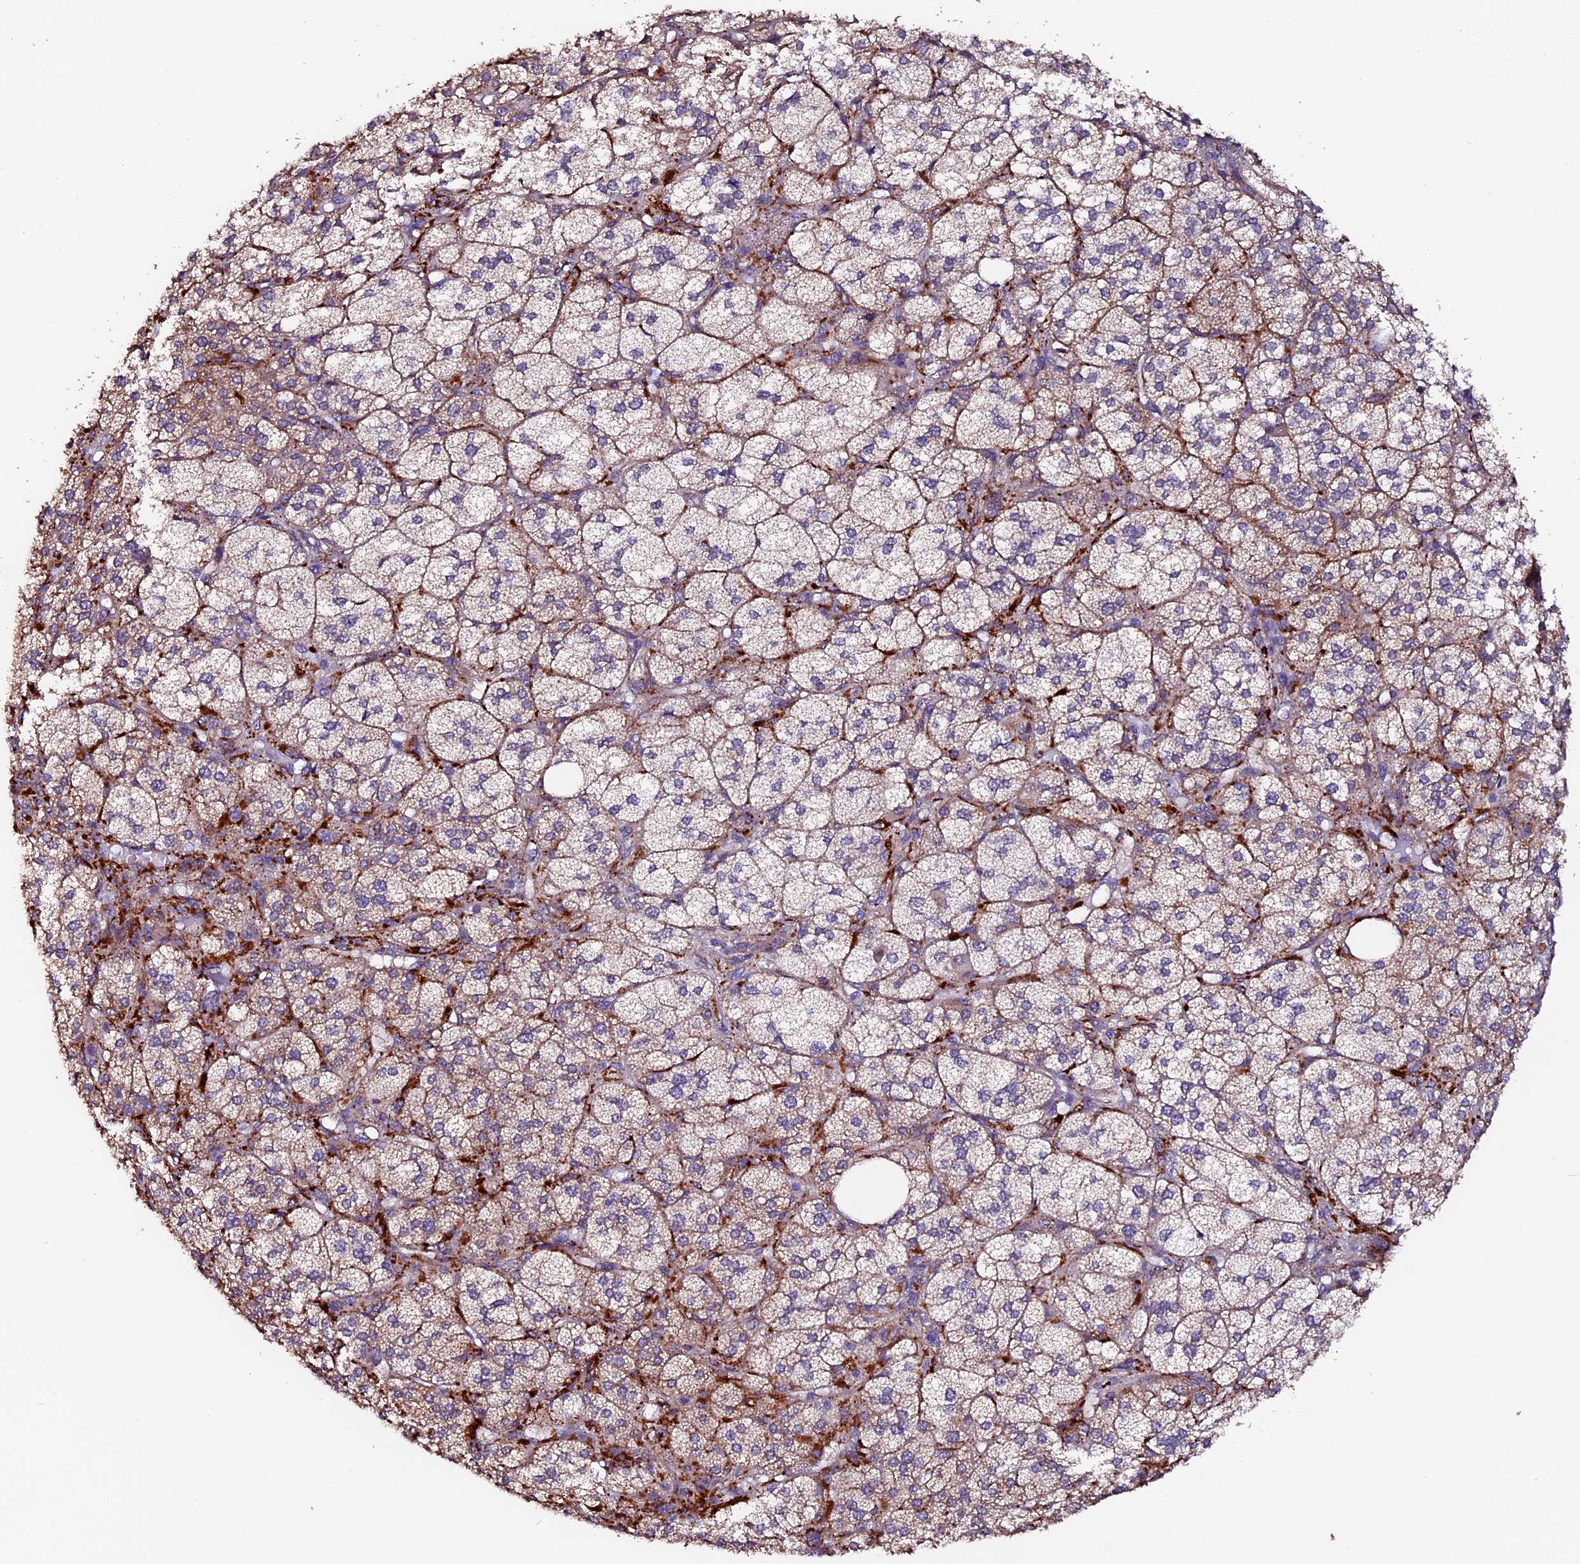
{"staining": {"intensity": "moderate", "quantity": "25%-75%", "location": "cytoplasmic/membranous"}, "tissue": "adrenal gland", "cell_type": "Glandular cells", "image_type": "normal", "snomed": [{"axis": "morphology", "description": "Normal tissue, NOS"}, {"axis": "topography", "description": "Adrenal gland"}], "caption": "An image of human adrenal gland stained for a protein shows moderate cytoplasmic/membranous brown staining in glandular cells.", "gene": "CLN5", "patient": {"sex": "female", "age": 61}}